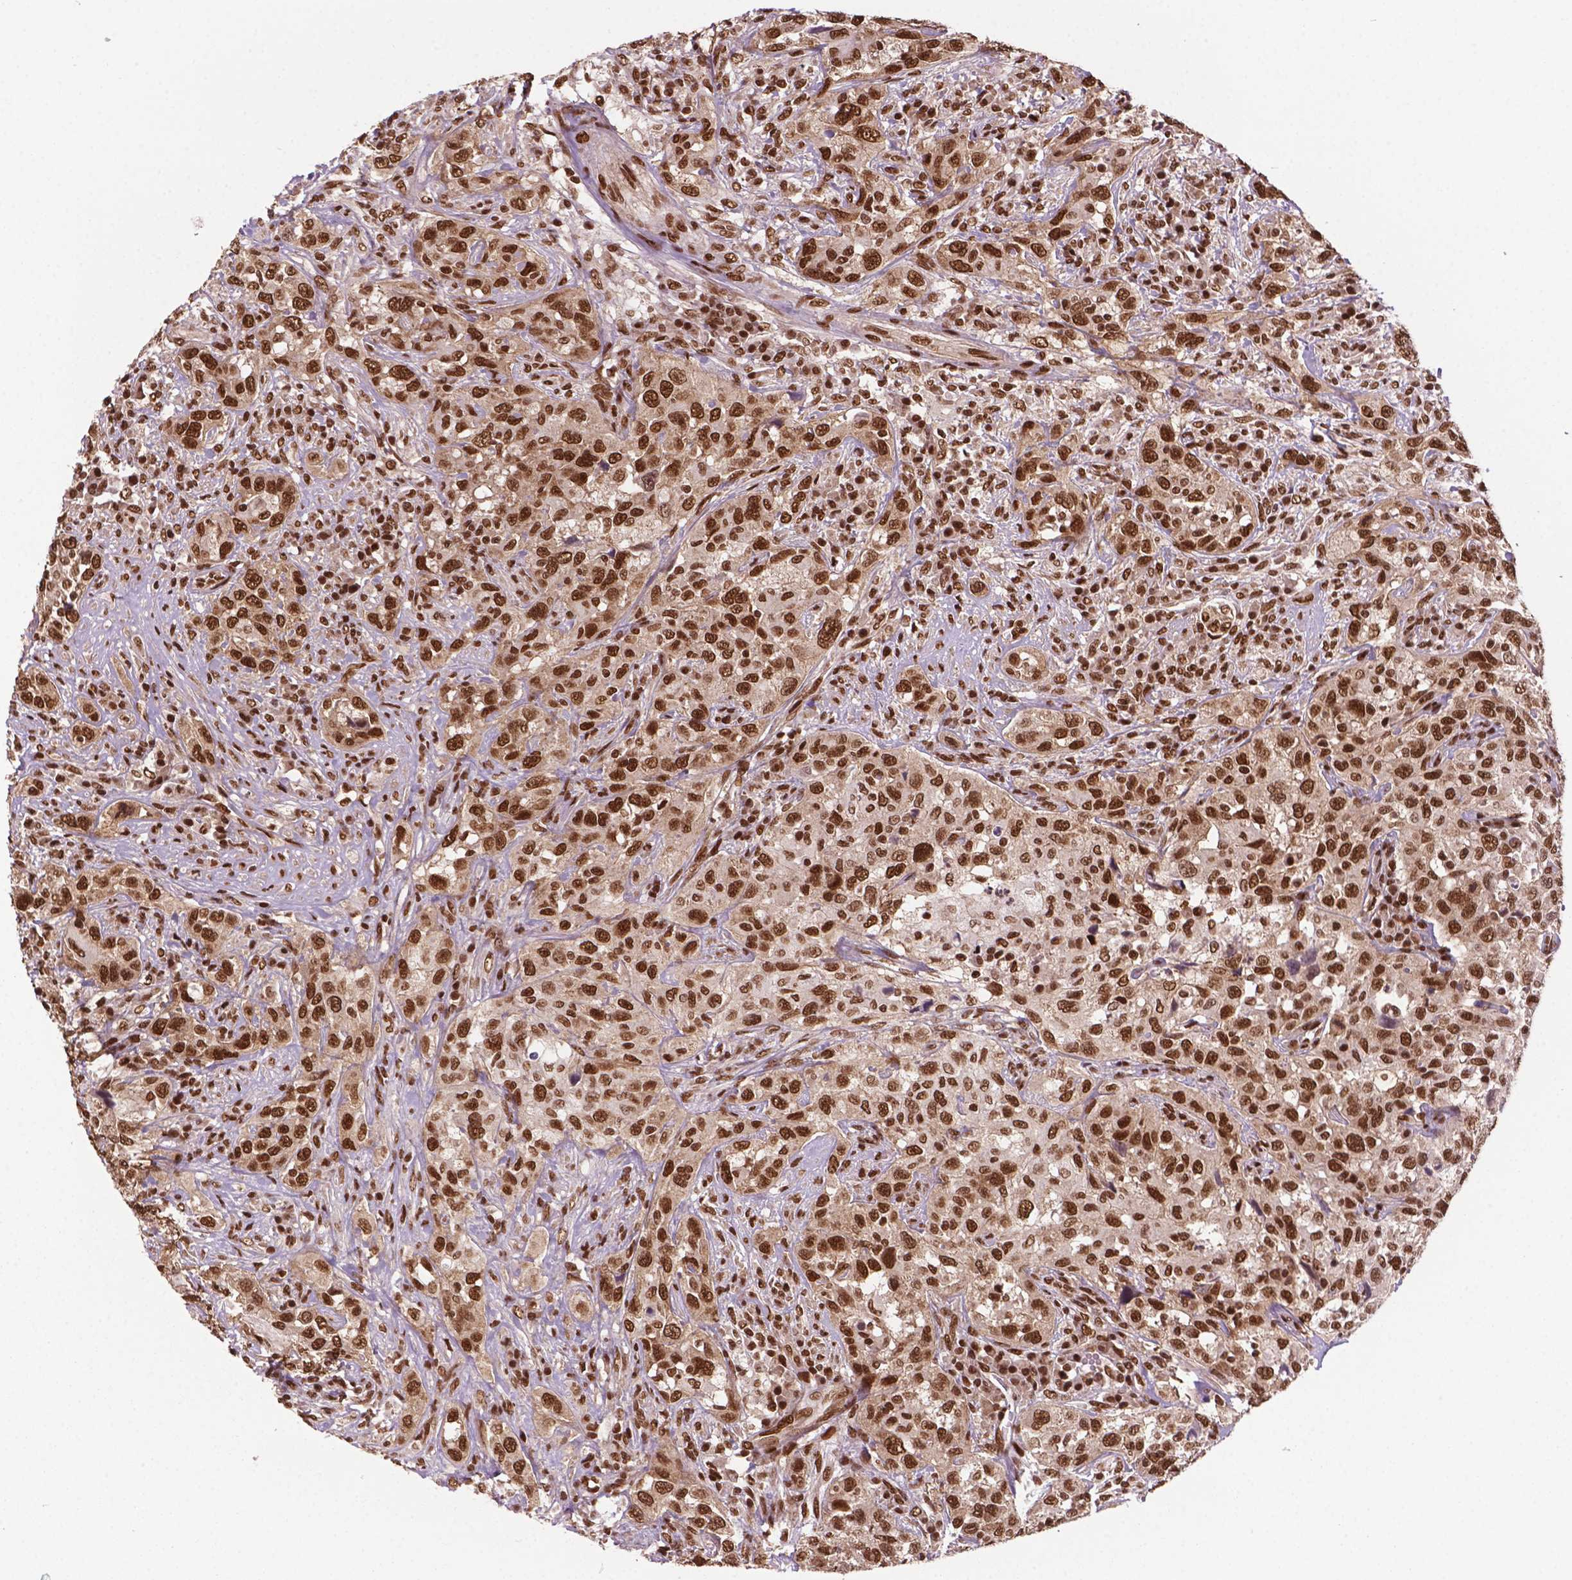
{"staining": {"intensity": "strong", "quantity": ">75%", "location": "nuclear"}, "tissue": "urothelial cancer", "cell_type": "Tumor cells", "image_type": "cancer", "snomed": [{"axis": "morphology", "description": "Urothelial carcinoma, NOS"}, {"axis": "morphology", "description": "Urothelial carcinoma, High grade"}, {"axis": "topography", "description": "Urinary bladder"}], "caption": "This micrograph exhibits urothelial cancer stained with immunohistochemistry (IHC) to label a protein in brown. The nuclear of tumor cells show strong positivity for the protein. Nuclei are counter-stained blue.", "gene": "SIRT6", "patient": {"sex": "female", "age": 64}}